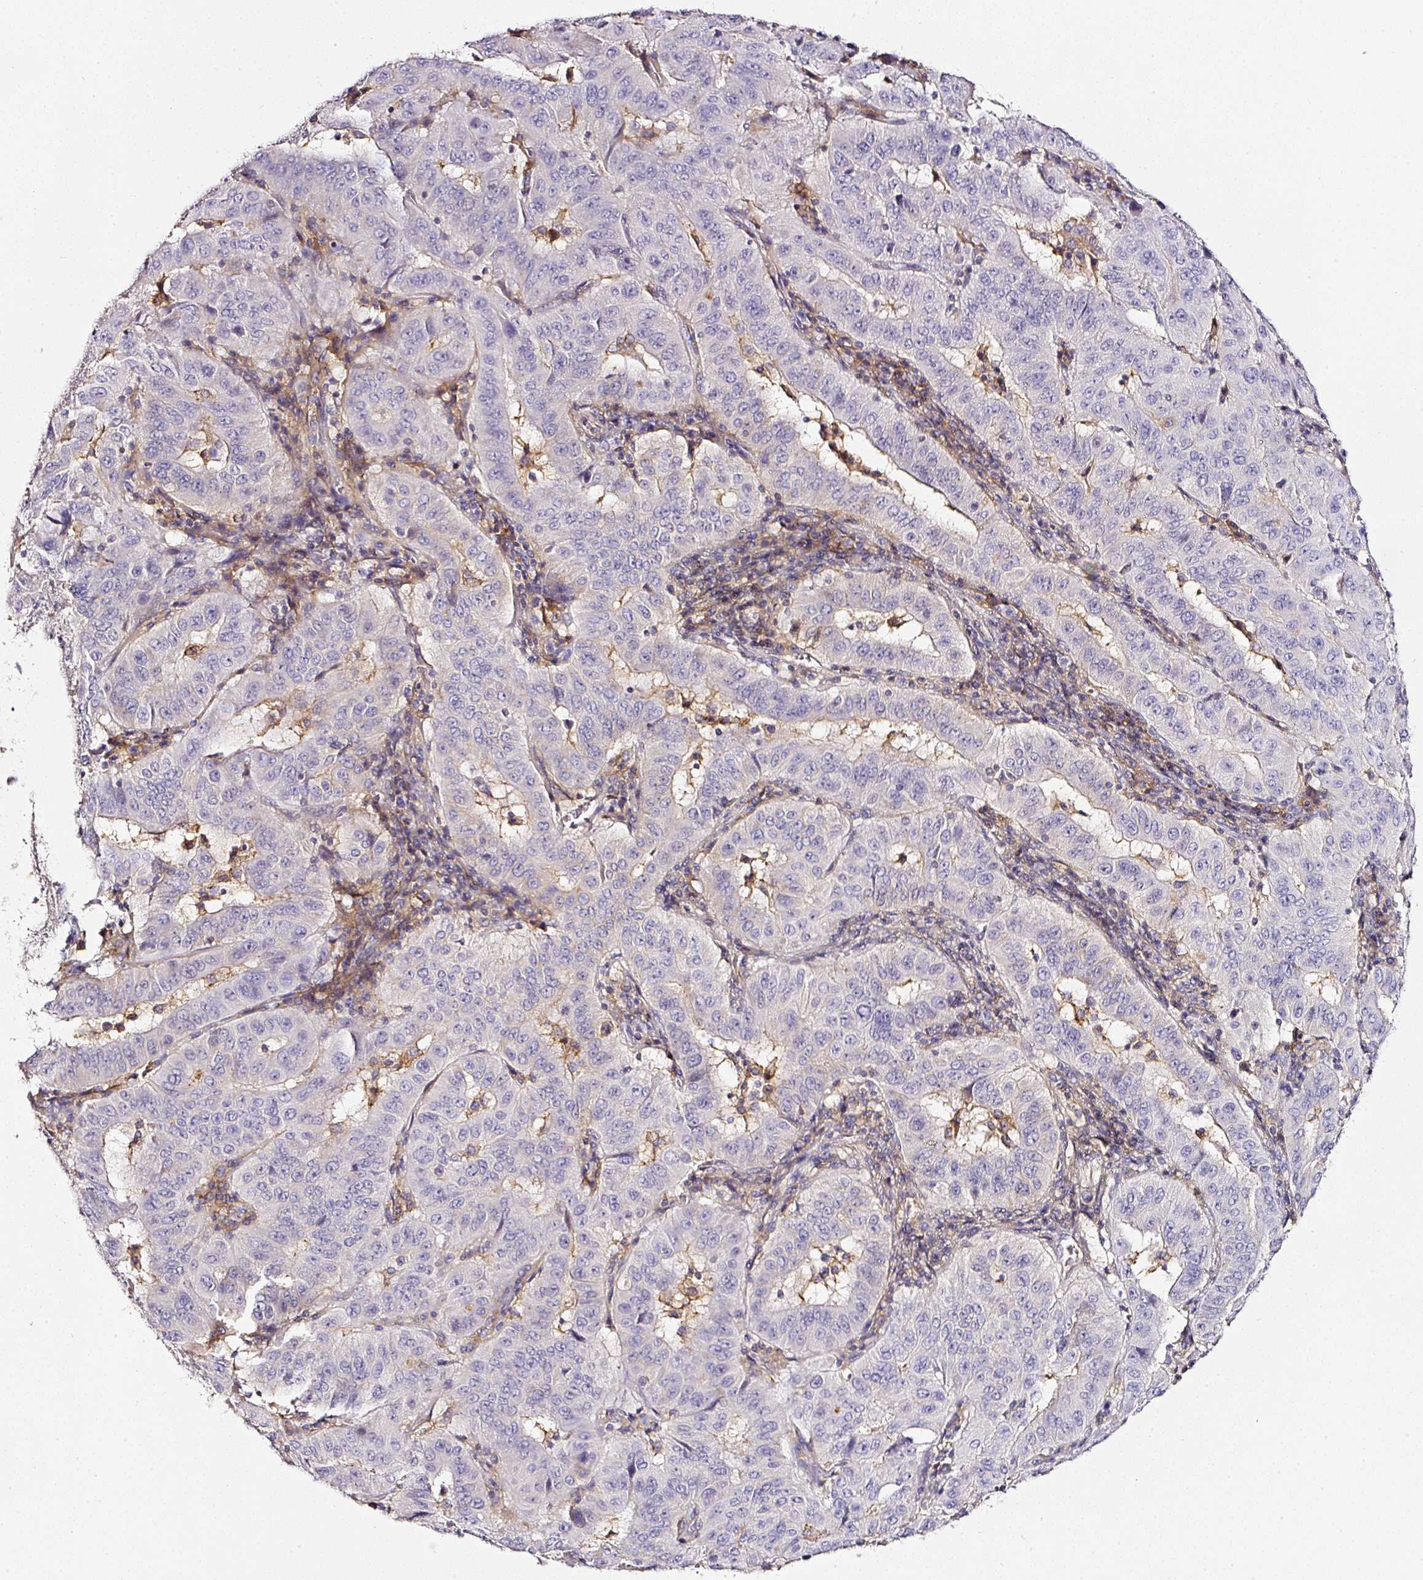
{"staining": {"intensity": "negative", "quantity": "none", "location": "none"}, "tissue": "pancreatic cancer", "cell_type": "Tumor cells", "image_type": "cancer", "snomed": [{"axis": "morphology", "description": "Adenocarcinoma, NOS"}, {"axis": "topography", "description": "Pancreas"}], "caption": "This is an immunohistochemistry (IHC) histopathology image of human adenocarcinoma (pancreatic). There is no staining in tumor cells.", "gene": "CD47", "patient": {"sex": "male", "age": 63}}